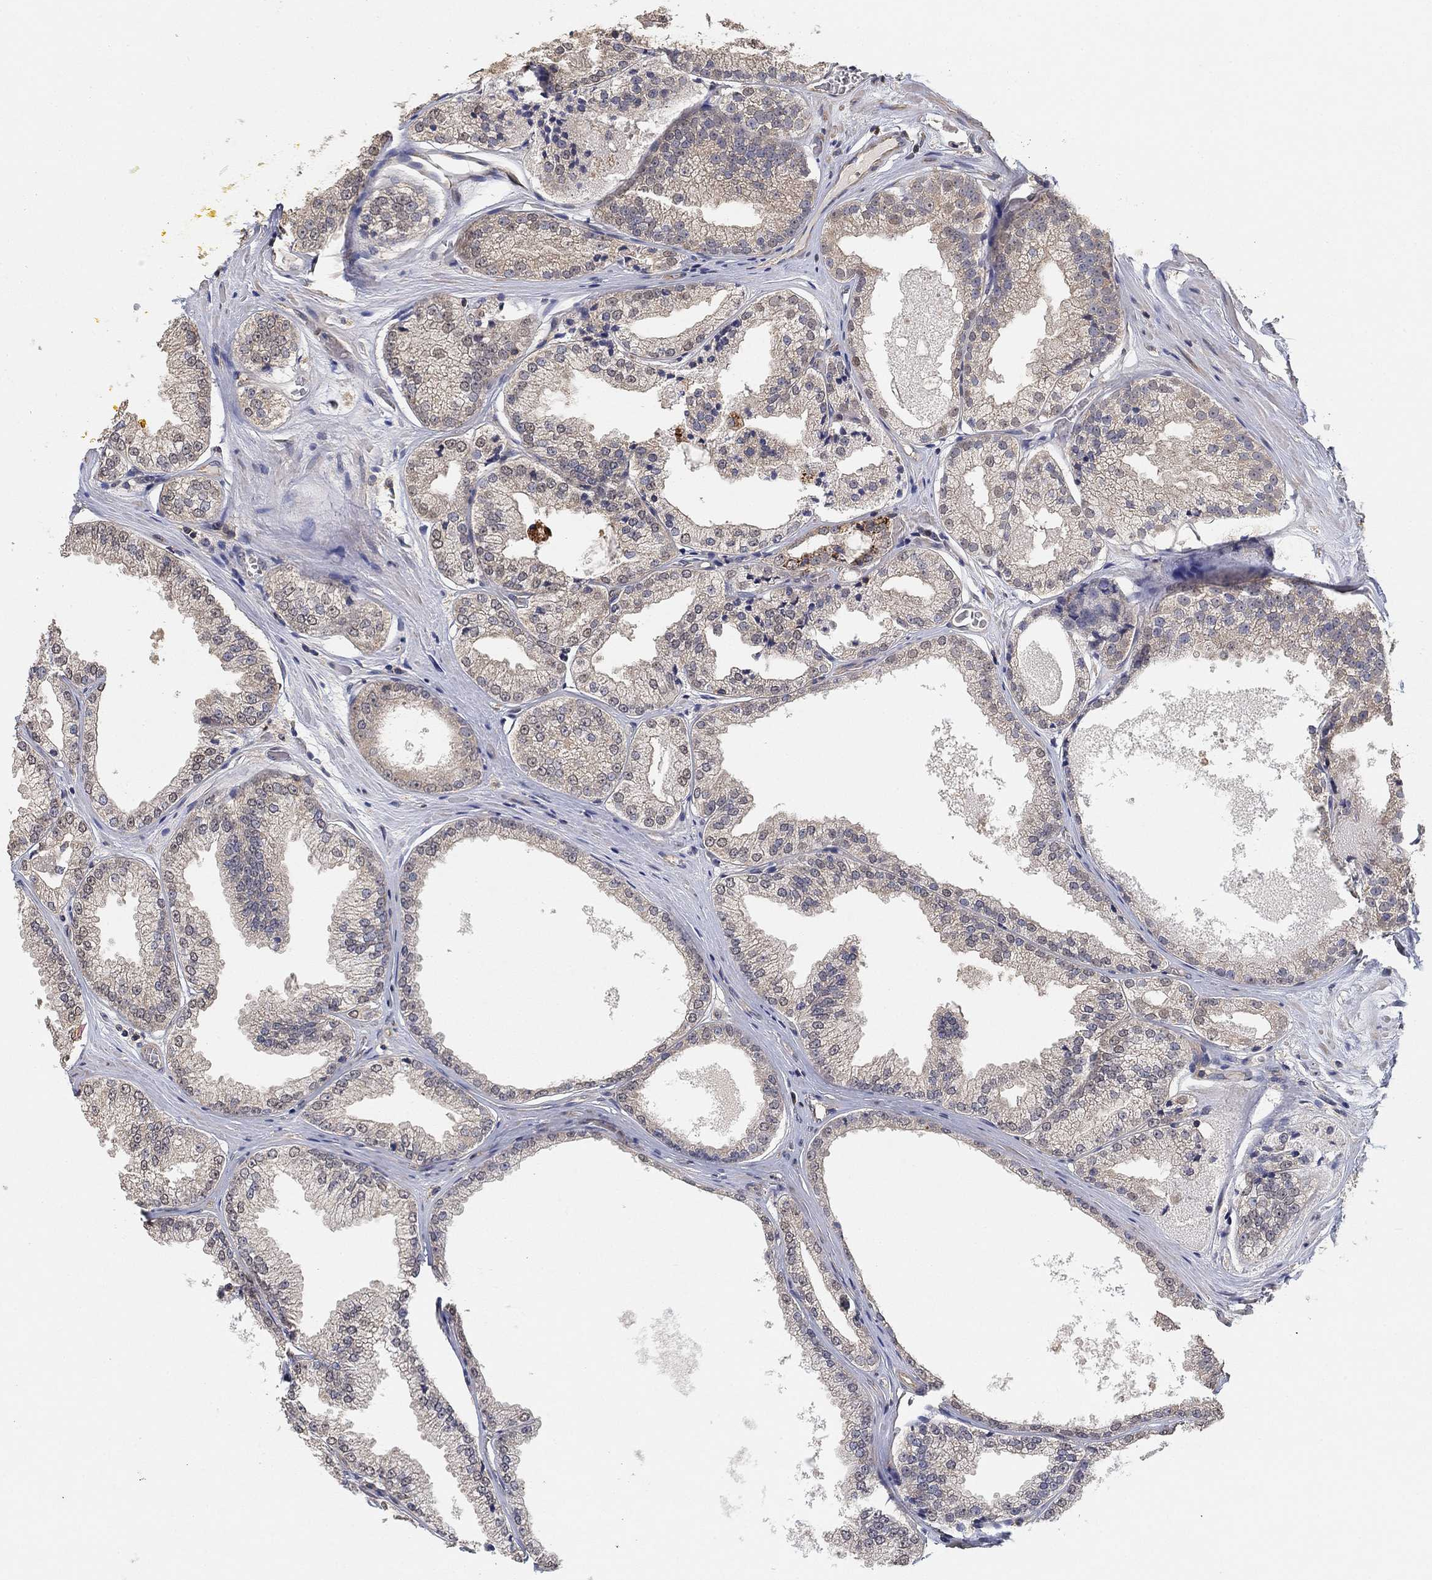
{"staining": {"intensity": "negative", "quantity": "none", "location": "none"}, "tissue": "prostate cancer", "cell_type": "Tumor cells", "image_type": "cancer", "snomed": [{"axis": "morphology", "description": "Adenocarcinoma, Low grade"}, {"axis": "topography", "description": "Prostate"}], "caption": "This is a image of immunohistochemistry (IHC) staining of prostate cancer, which shows no expression in tumor cells. Nuclei are stained in blue.", "gene": "CCDC43", "patient": {"sex": "male", "age": 68}}